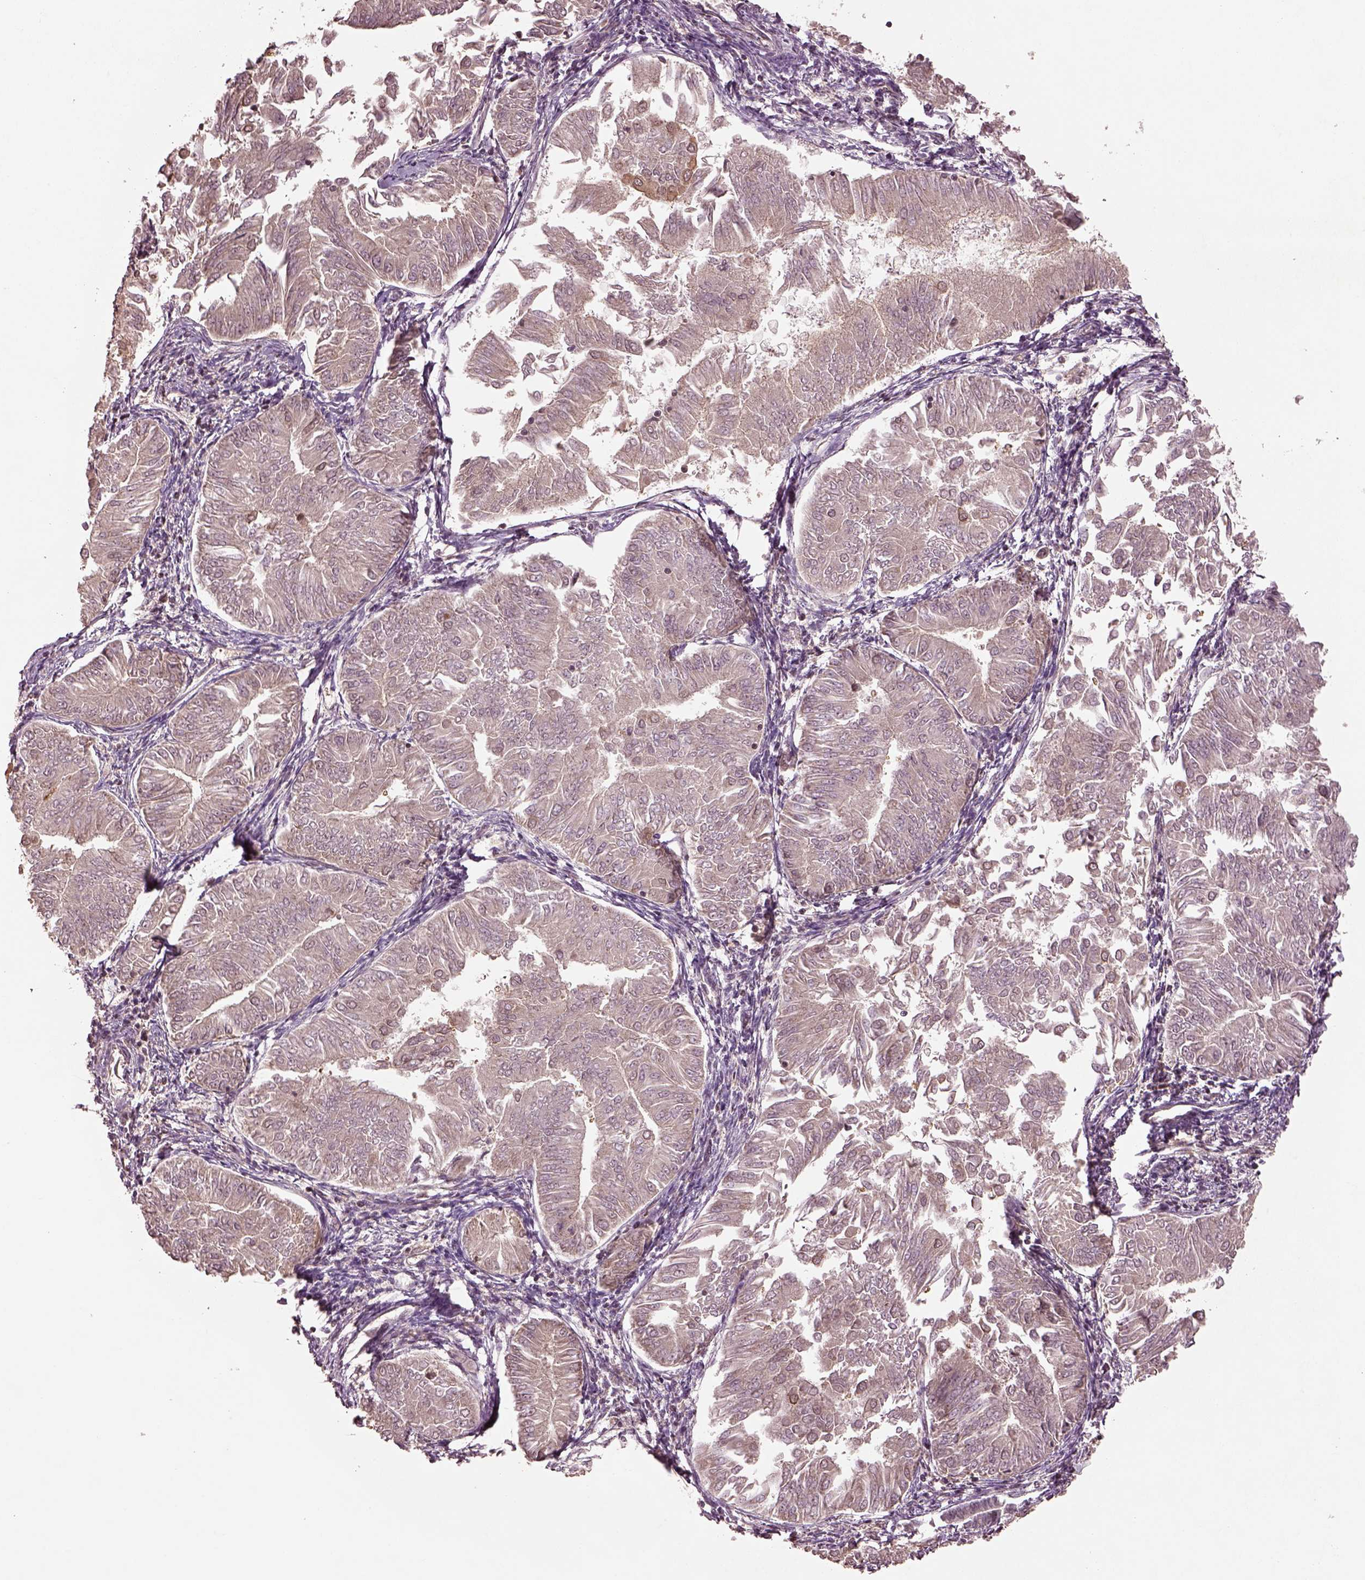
{"staining": {"intensity": "weak", "quantity": "<25%", "location": "nuclear"}, "tissue": "endometrial cancer", "cell_type": "Tumor cells", "image_type": "cancer", "snomed": [{"axis": "morphology", "description": "Adenocarcinoma, NOS"}, {"axis": "topography", "description": "Endometrium"}], "caption": "The IHC micrograph has no significant staining in tumor cells of endometrial cancer tissue.", "gene": "BRD9", "patient": {"sex": "female", "age": 53}}